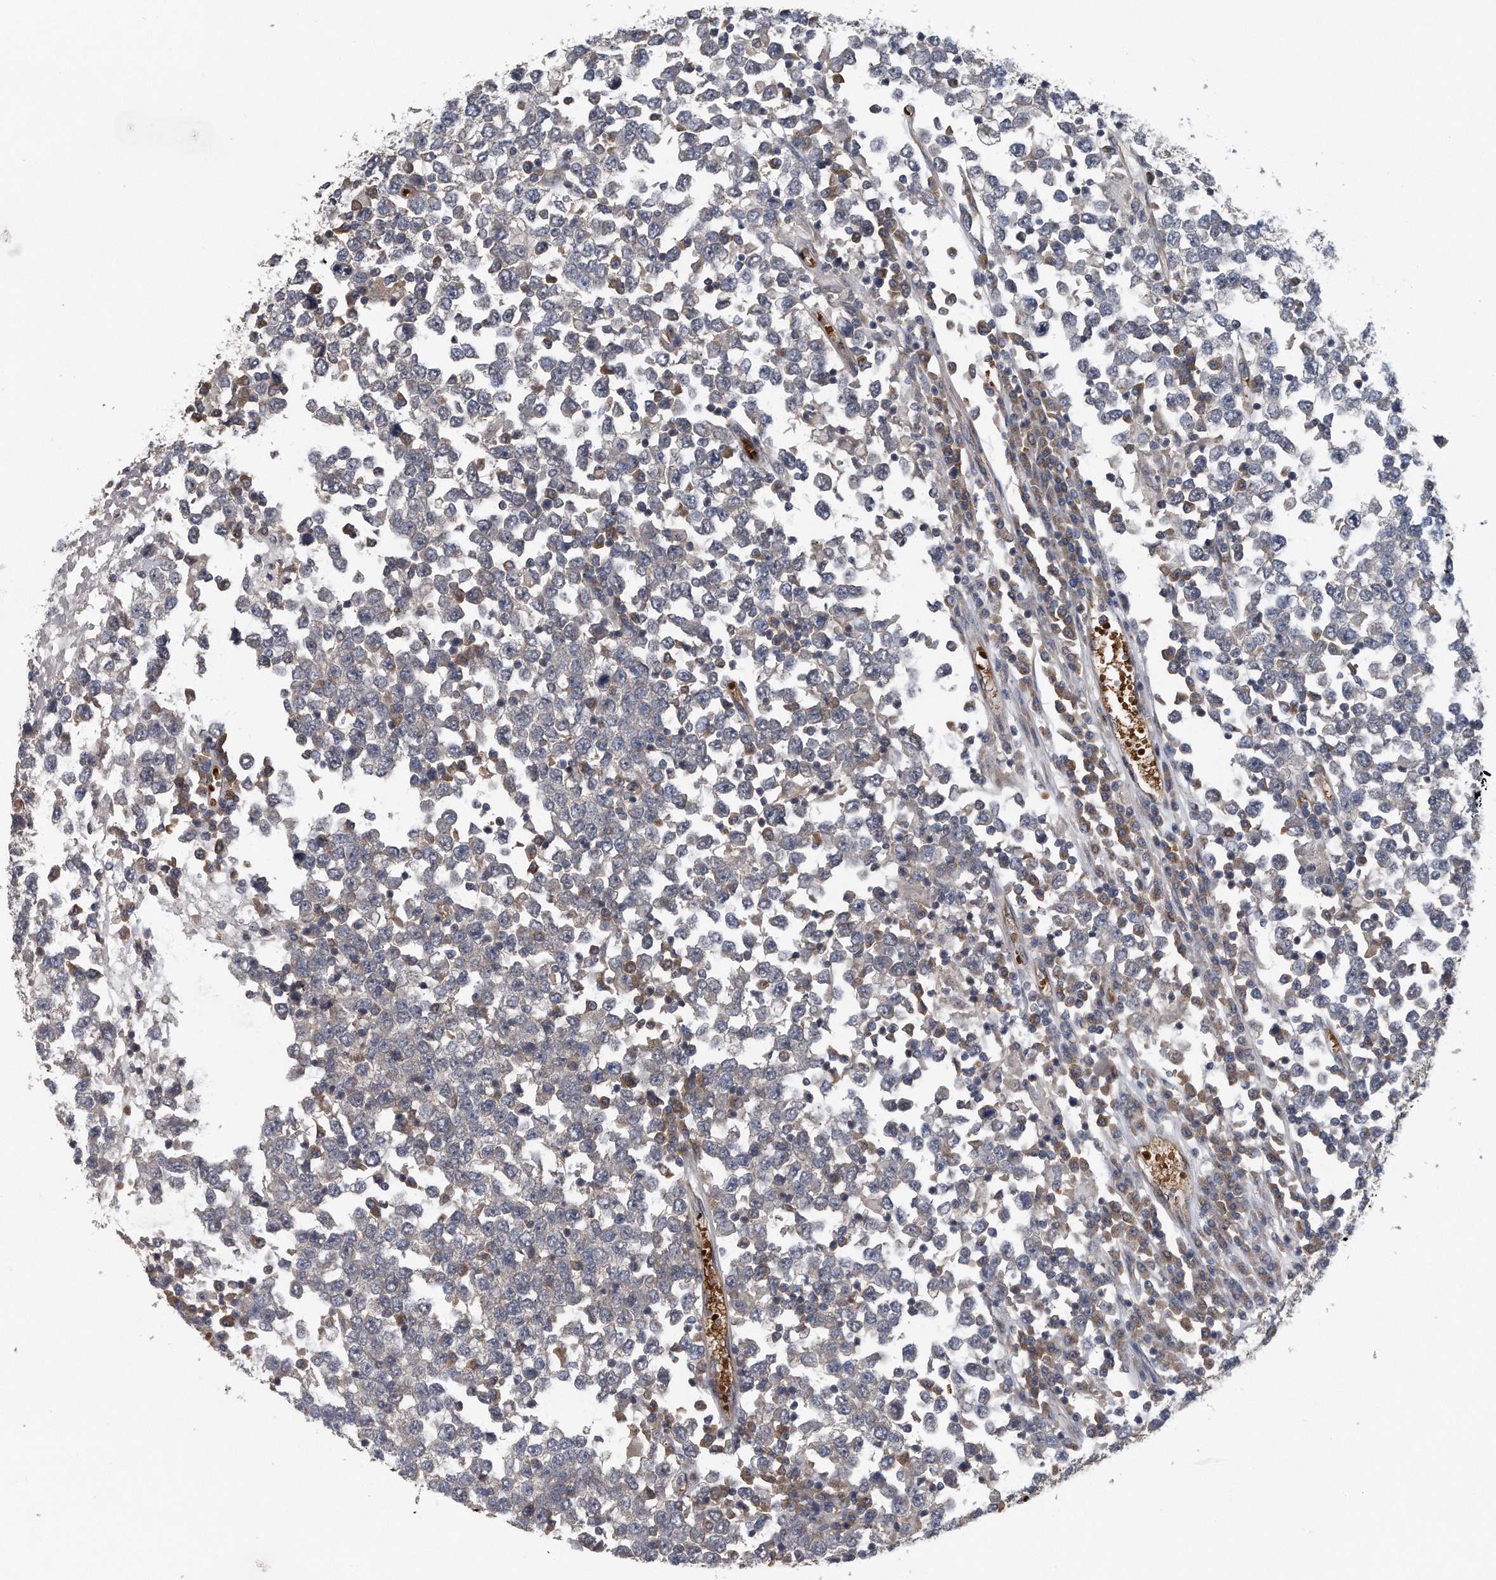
{"staining": {"intensity": "negative", "quantity": "none", "location": "none"}, "tissue": "testis cancer", "cell_type": "Tumor cells", "image_type": "cancer", "snomed": [{"axis": "morphology", "description": "Seminoma, NOS"}, {"axis": "topography", "description": "Testis"}], "caption": "Testis cancer (seminoma) was stained to show a protein in brown. There is no significant expression in tumor cells.", "gene": "ZNF79", "patient": {"sex": "male", "age": 65}}